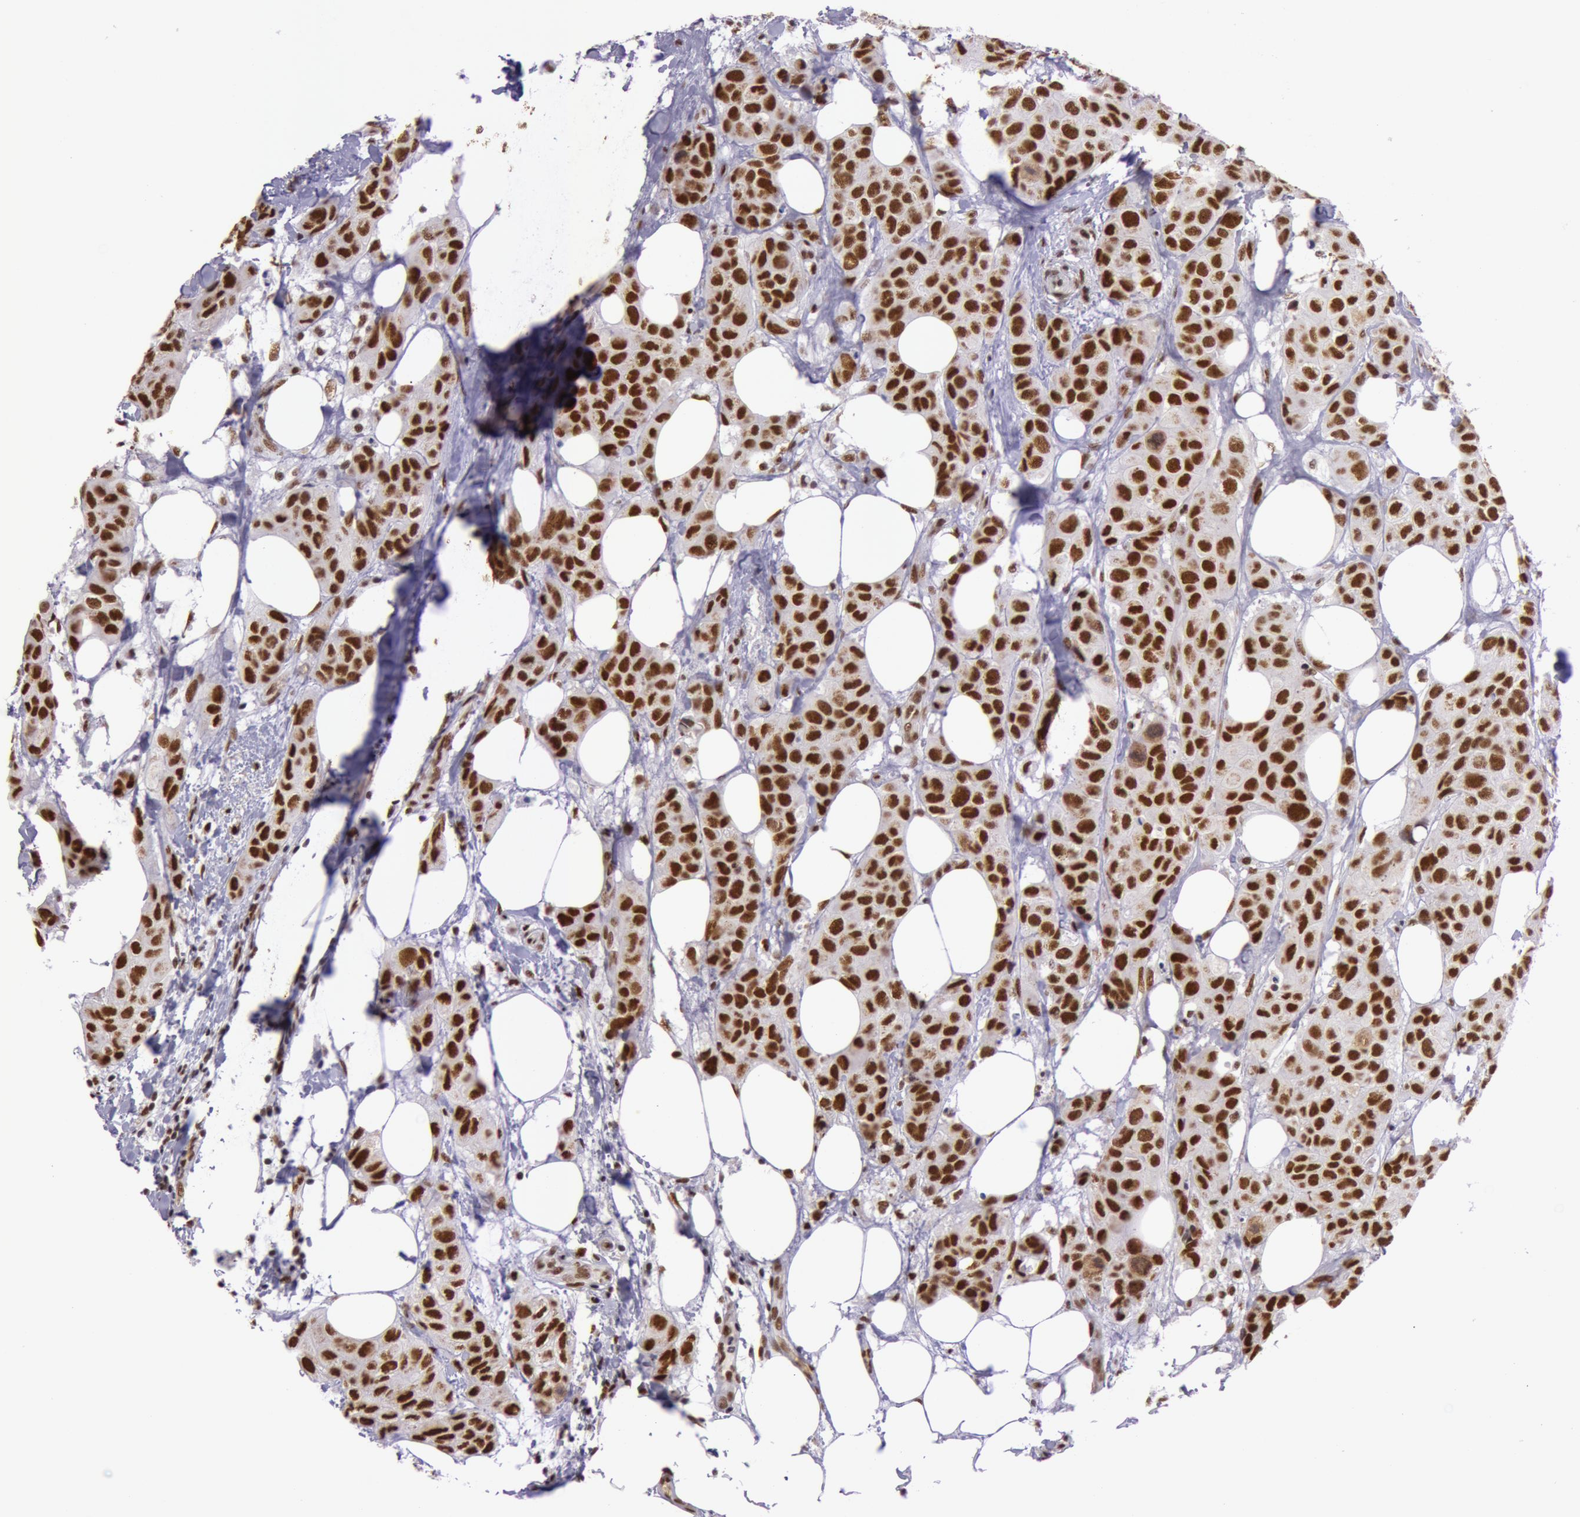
{"staining": {"intensity": "strong", "quantity": ">75%", "location": "nuclear"}, "tissue": "breast cancer", "cell_type": "Tumor cells", "image_type": "cancer", "snomed": [{"axis": "morphology", "description": "Duct carcinoma"}, {"axis": "topography", "description": "Breast"}], "caption": "Infiltrating ductal carcinoma (breast) tissue reveals strong nuclear staining in approximately >75% of tumor cells, visualized by immunohistochemistry.", "gene": "NBN", "patient": {"sex": "female", "age": 68}}